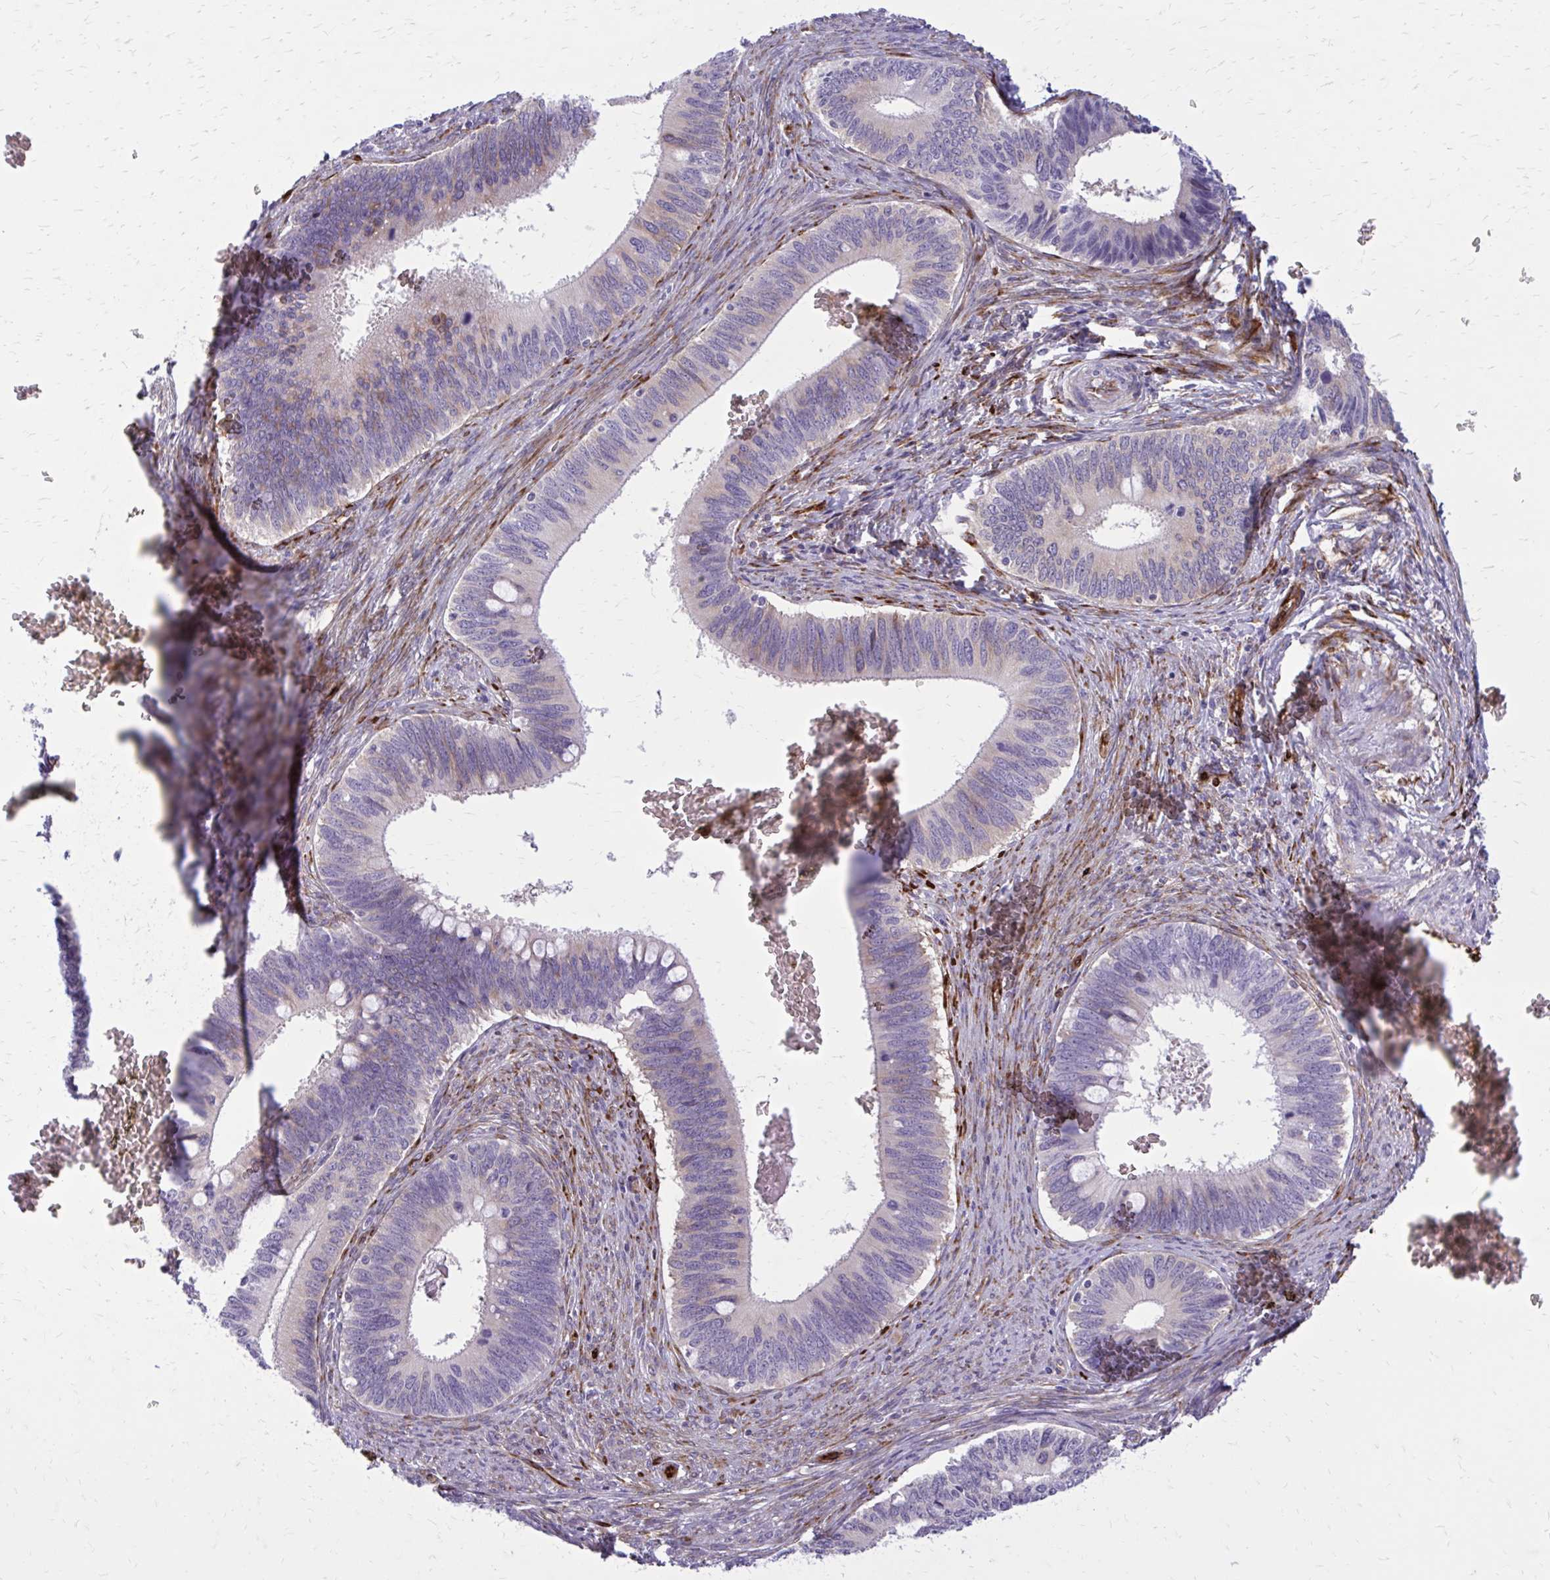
{"staining": {"intensity": "negative", "quantity": "none", "location": "none"}, "tissue": "cervical cancer", "cell_type": "Tumor cells", "image_type": "cancer", "snomed": [{"axis": "morphology", "description": "Adenocarcinoma, NOS"}, {"axis": "topography", "description": "Cervix"}], "caption": "Tumor cells show no significant protein staining in cervical cancer.", "gene": "BEND5", "patient": {"sex": "female", "age": 42}}